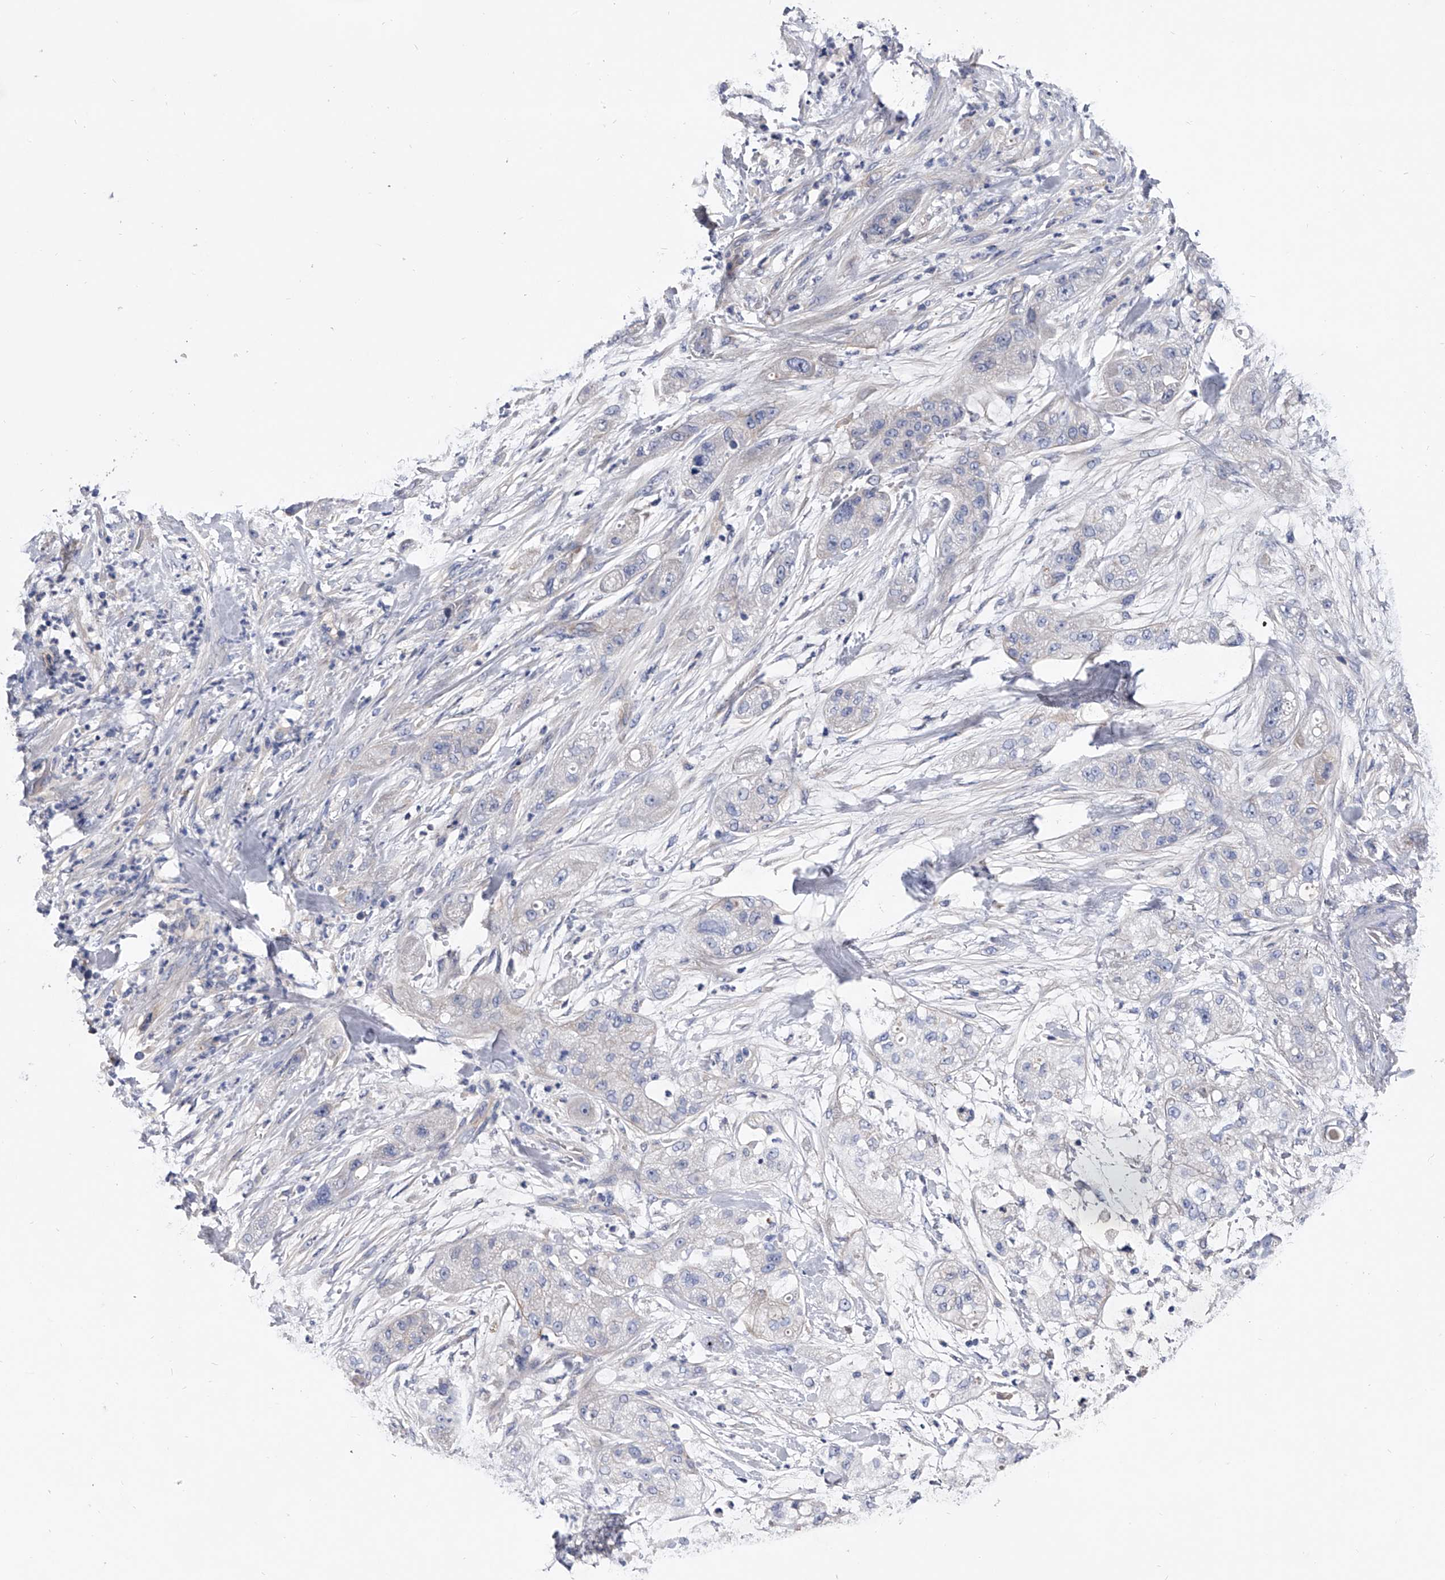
{"staining": {"intensity": "negative", "quantity": "none", "location": "none"}, "tissue": "pancreatic cancer", "cell_type": "Tumor cells", "image_type": "cancer", "snomed": [{"axis": "morphology", "description": "Adenocarcinoma, NOS"}, {"axis": "topography", "description": "Pancreas"}], "caption": "Pancreatic cancer (adenocarcinoma) was stained to show a protein in brown. There is no significant staining in tumor cells. (Brightfield microscopy of DAB immunohistochemistry (IHC) at high magnification).", "gene": "EFCAB7", "patient": {"sex": "female", "age": 78}}